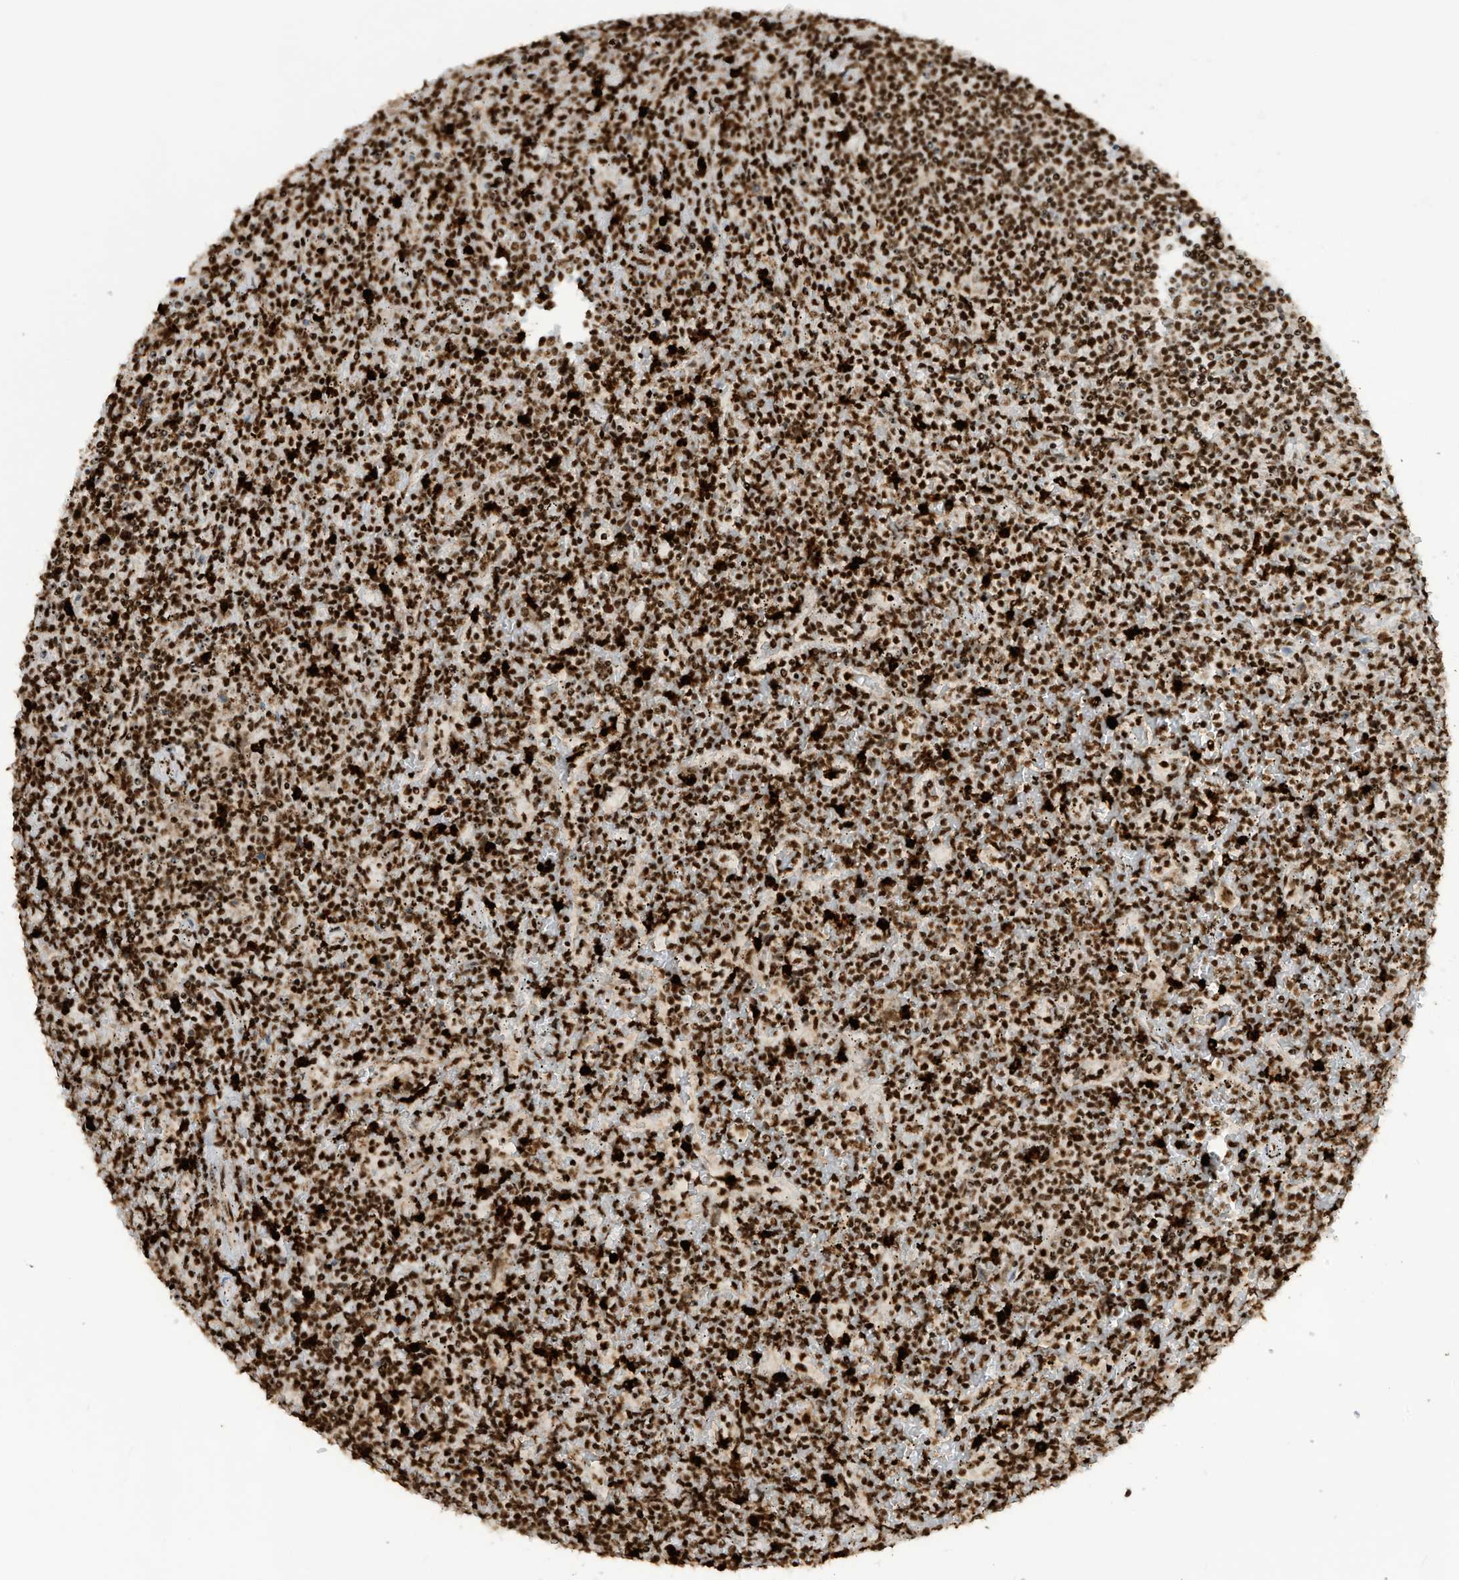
{"staining": {"intensity": "strong", "quantity": ">75%", "location": "nuclear"}, "tissue": "lymphoma", "cell_type": "Tumor cells", "image_type": "cancer", "snomed": [{"axis": "morphology", "description": "Malignant lymphoma, non-Hodgkin's type, Low grade"}, {"axis": "topography", "description": "Spleen"}], "caption": "Protein staining reveals strong nuclear positivity in about >75% of tumor cells in lymphoma.", "gene": "LBH", "patient": {"sex": "female", "age": 19}}